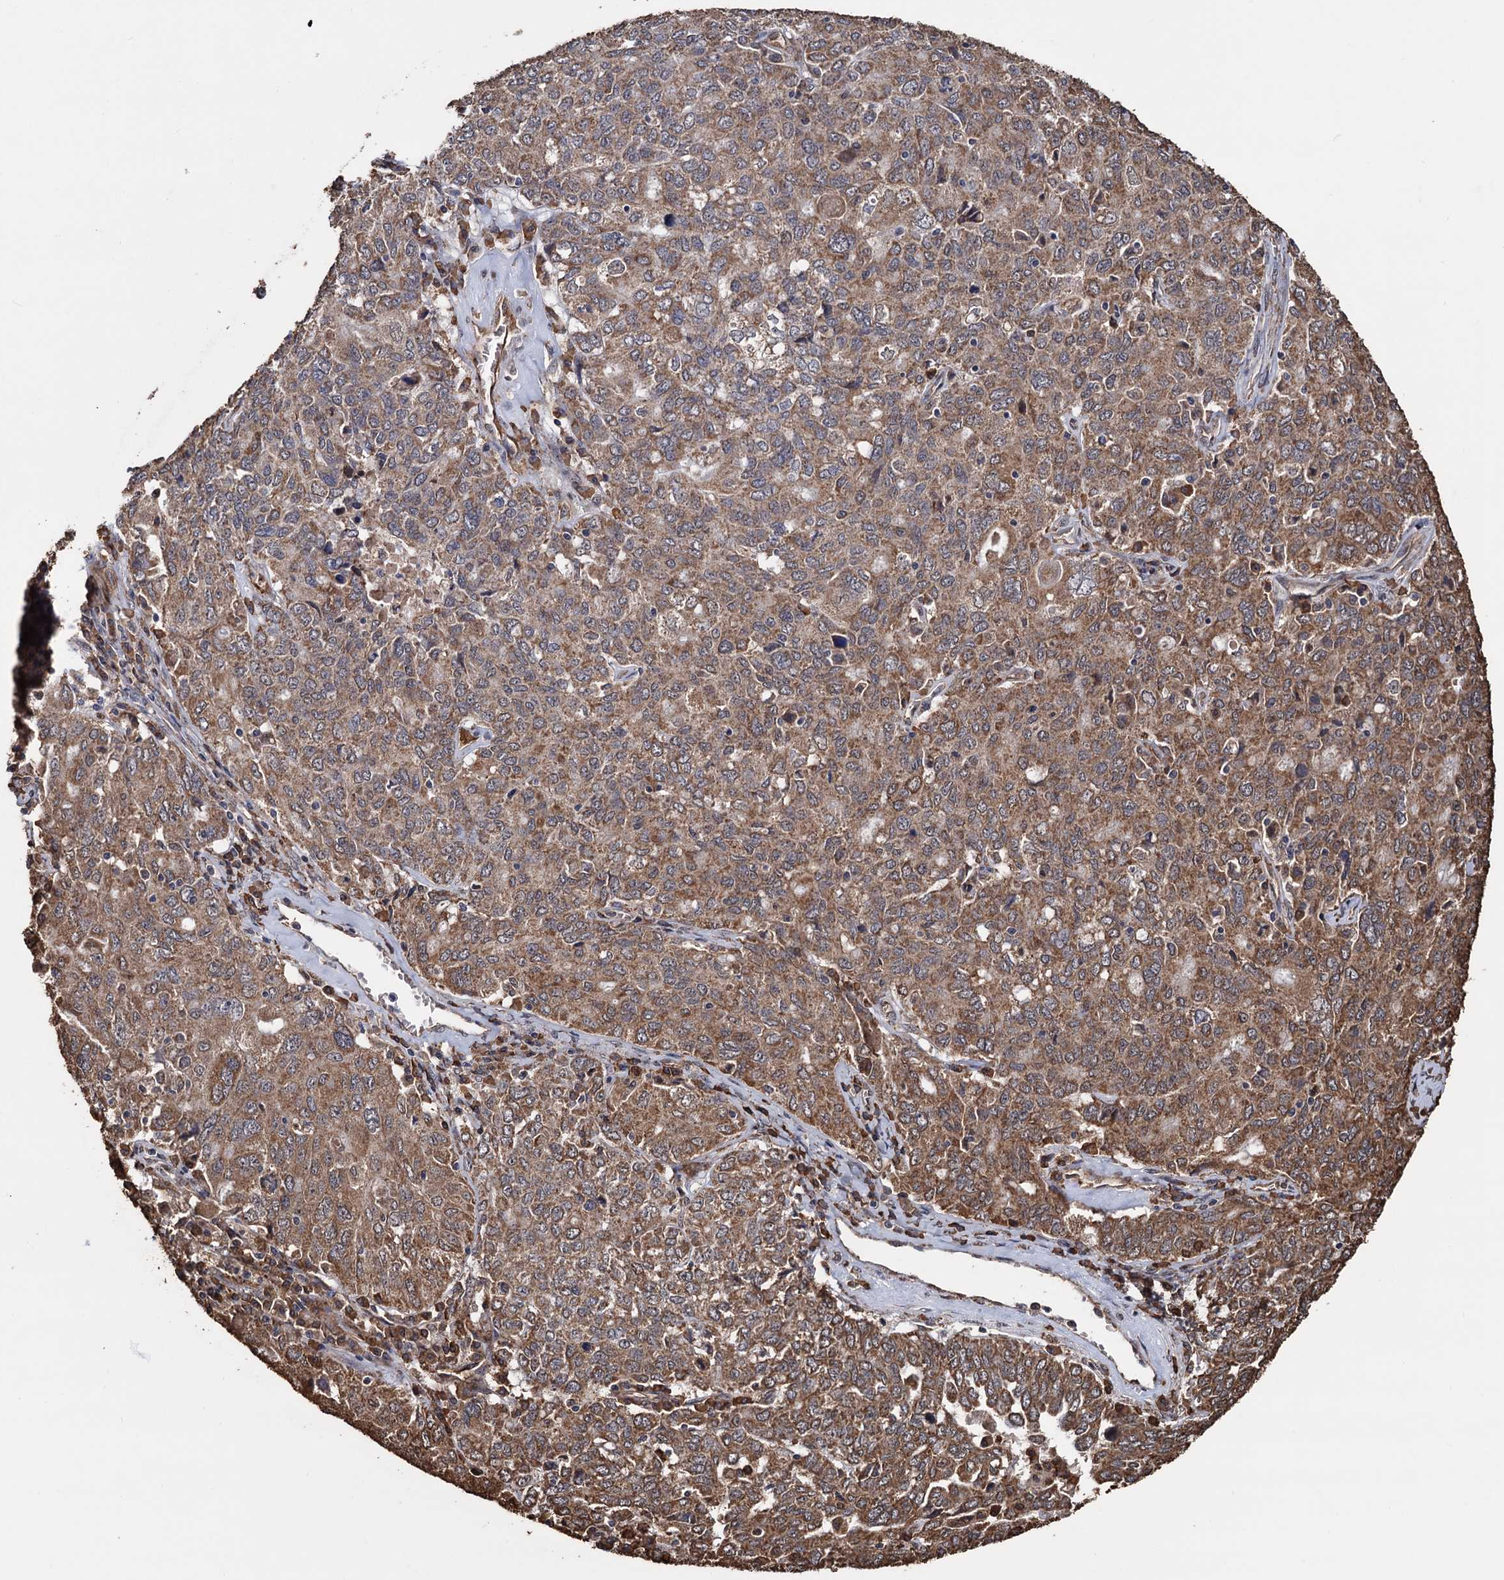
{"staining": {"intensity": "moderate", "quantity": ">75%", "location": "cytoplasmic/membranous"}, "tissue": "ovarian cancer", "cell_type": "Tumor cells", "image_type": "cancer", "snomed": [{"axis": "morphology", "description": "Carcinoma, endometroid"}, {"axis": "topography", "description": "Ovary"}], "caption": "The immunohistochemical stain labels moderate cytoplasmic/membranous positivity in tumor cells of ovarian cancer (endometroid carcinoma) tissue.", "gene": "TBC1D12", "patient": {"sex": "female", "age": 62}}